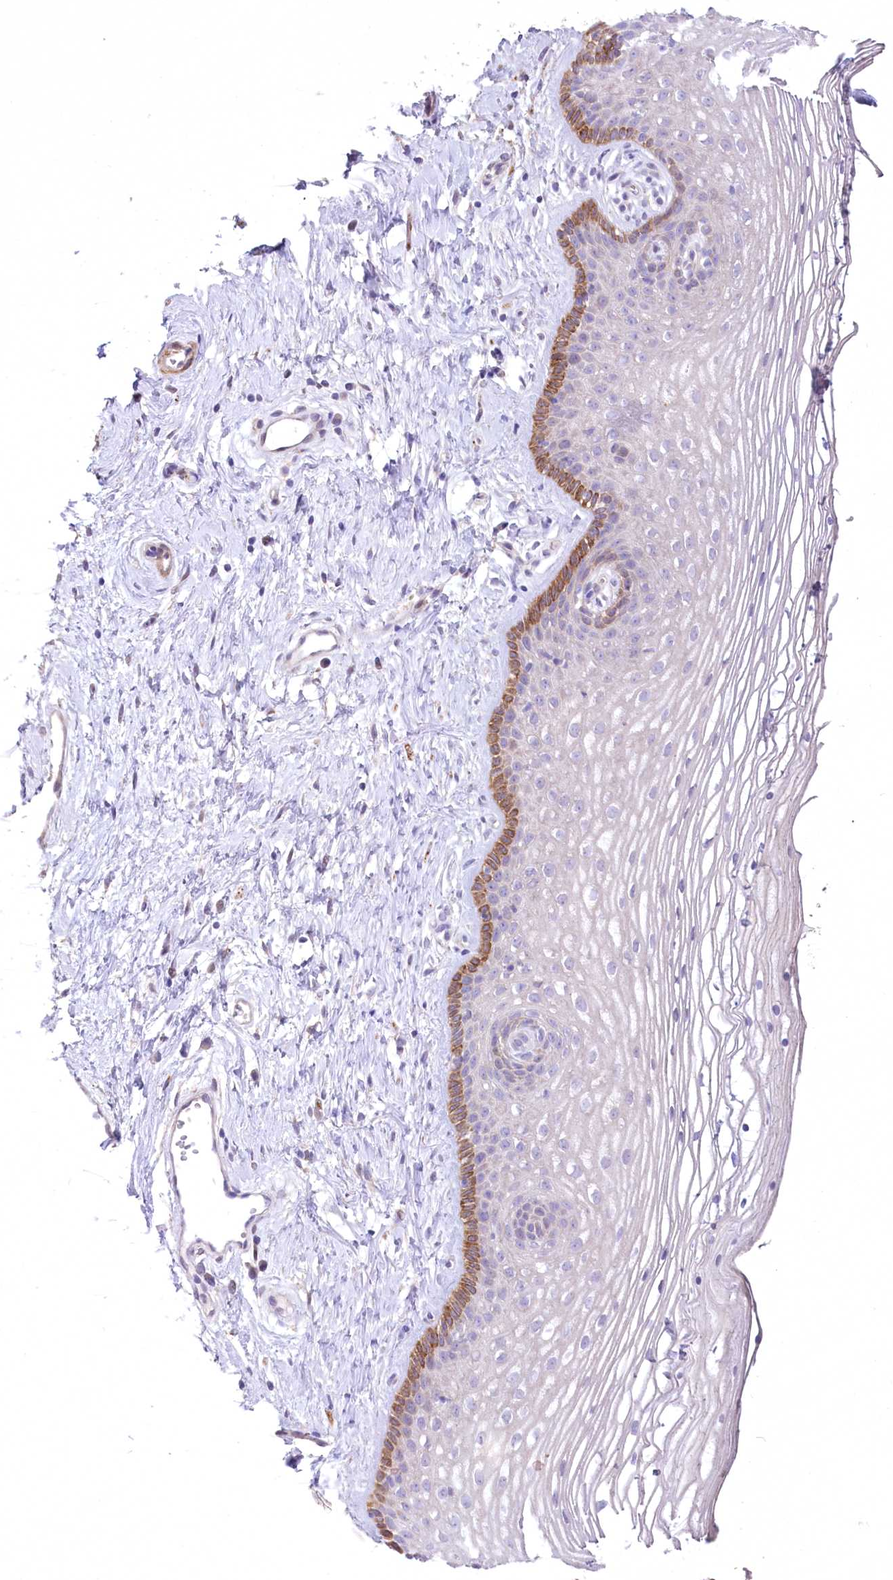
{"staining": {"intensity": "moderate", "quantity": "<25%", "location": "cytoplasmic/membranous"}, "tissue": "vagina", "cell_type": "Squamous epithelial cells", "image_type": "normal", "snomed": [{"axis": "morphology", "description": "Normal tissue, NOS"}, {"axis": "topography", "description": "Vagina"}], "caption": "IHC of normal human vagina exhibits low levels of moderate cytoplasmic/membranous staining in approximately <25% of squamous epithelial cells.", "gene": "ANGPTL3", "patient": {"sex": "female", "age": 46}}